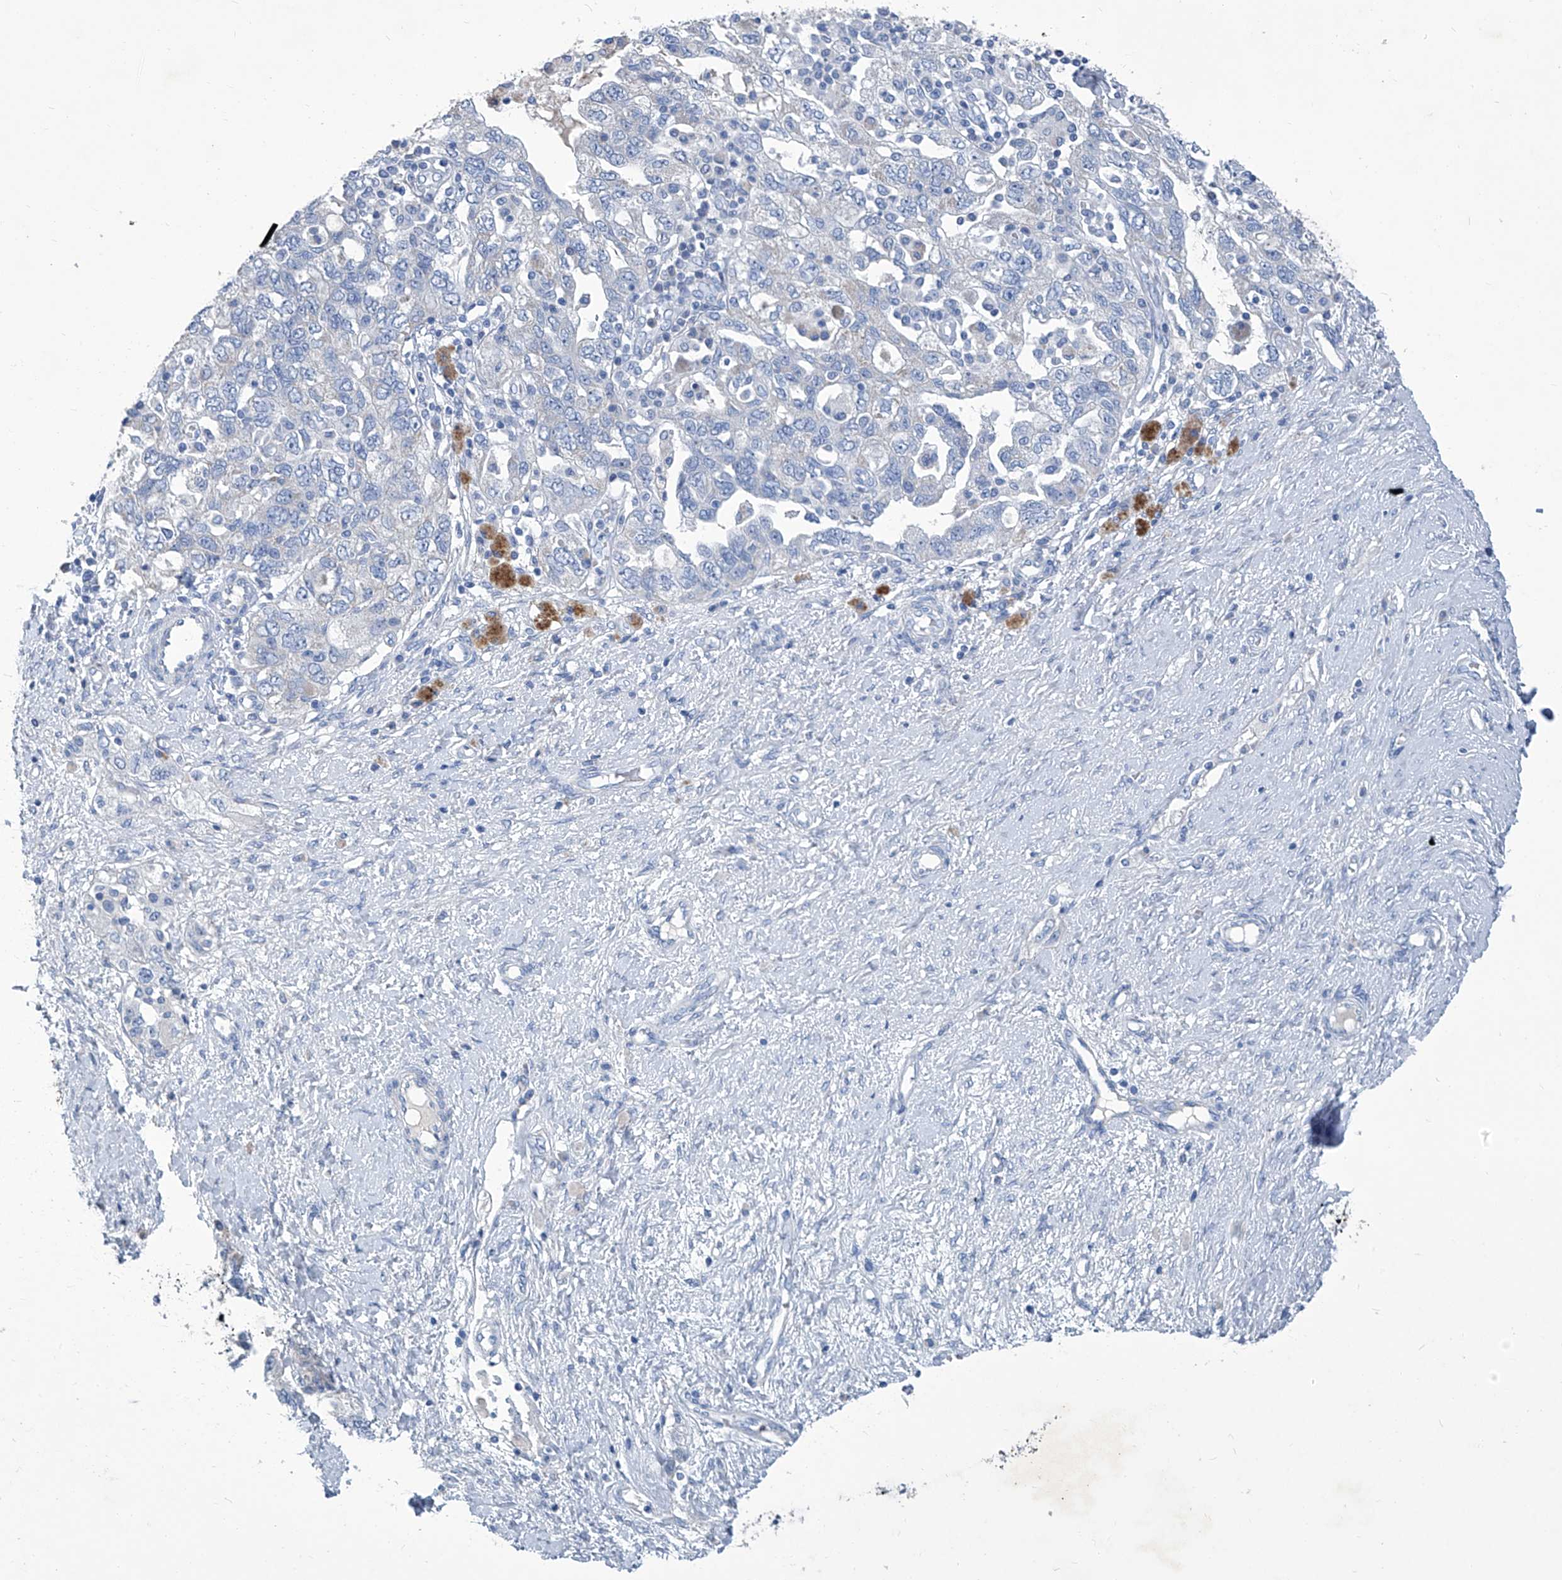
{"staining": {"intensity": "negative", "quantity": "none", "location": "none"}, "tissue": "ovarian cancer", "cell_type": "Tumor cells", "image_type": "cancer", "snomed": [{"axis": "morphology", "description": "Carcinoma, NOS"}, {"axis": "morphology", "description": "Cystadenocarcinoma, serous, NOS"}, {"axis": "topography", "description": "Ovary"}], "caption": "This image is of carcinoma (ovarian) stained with IHC to label a protein in brown with the nuclei are counter-stained blue. There is no expression in tumor cells.", "gene": "MTARC1", "patient": {"sex": "female", "age": 69}}